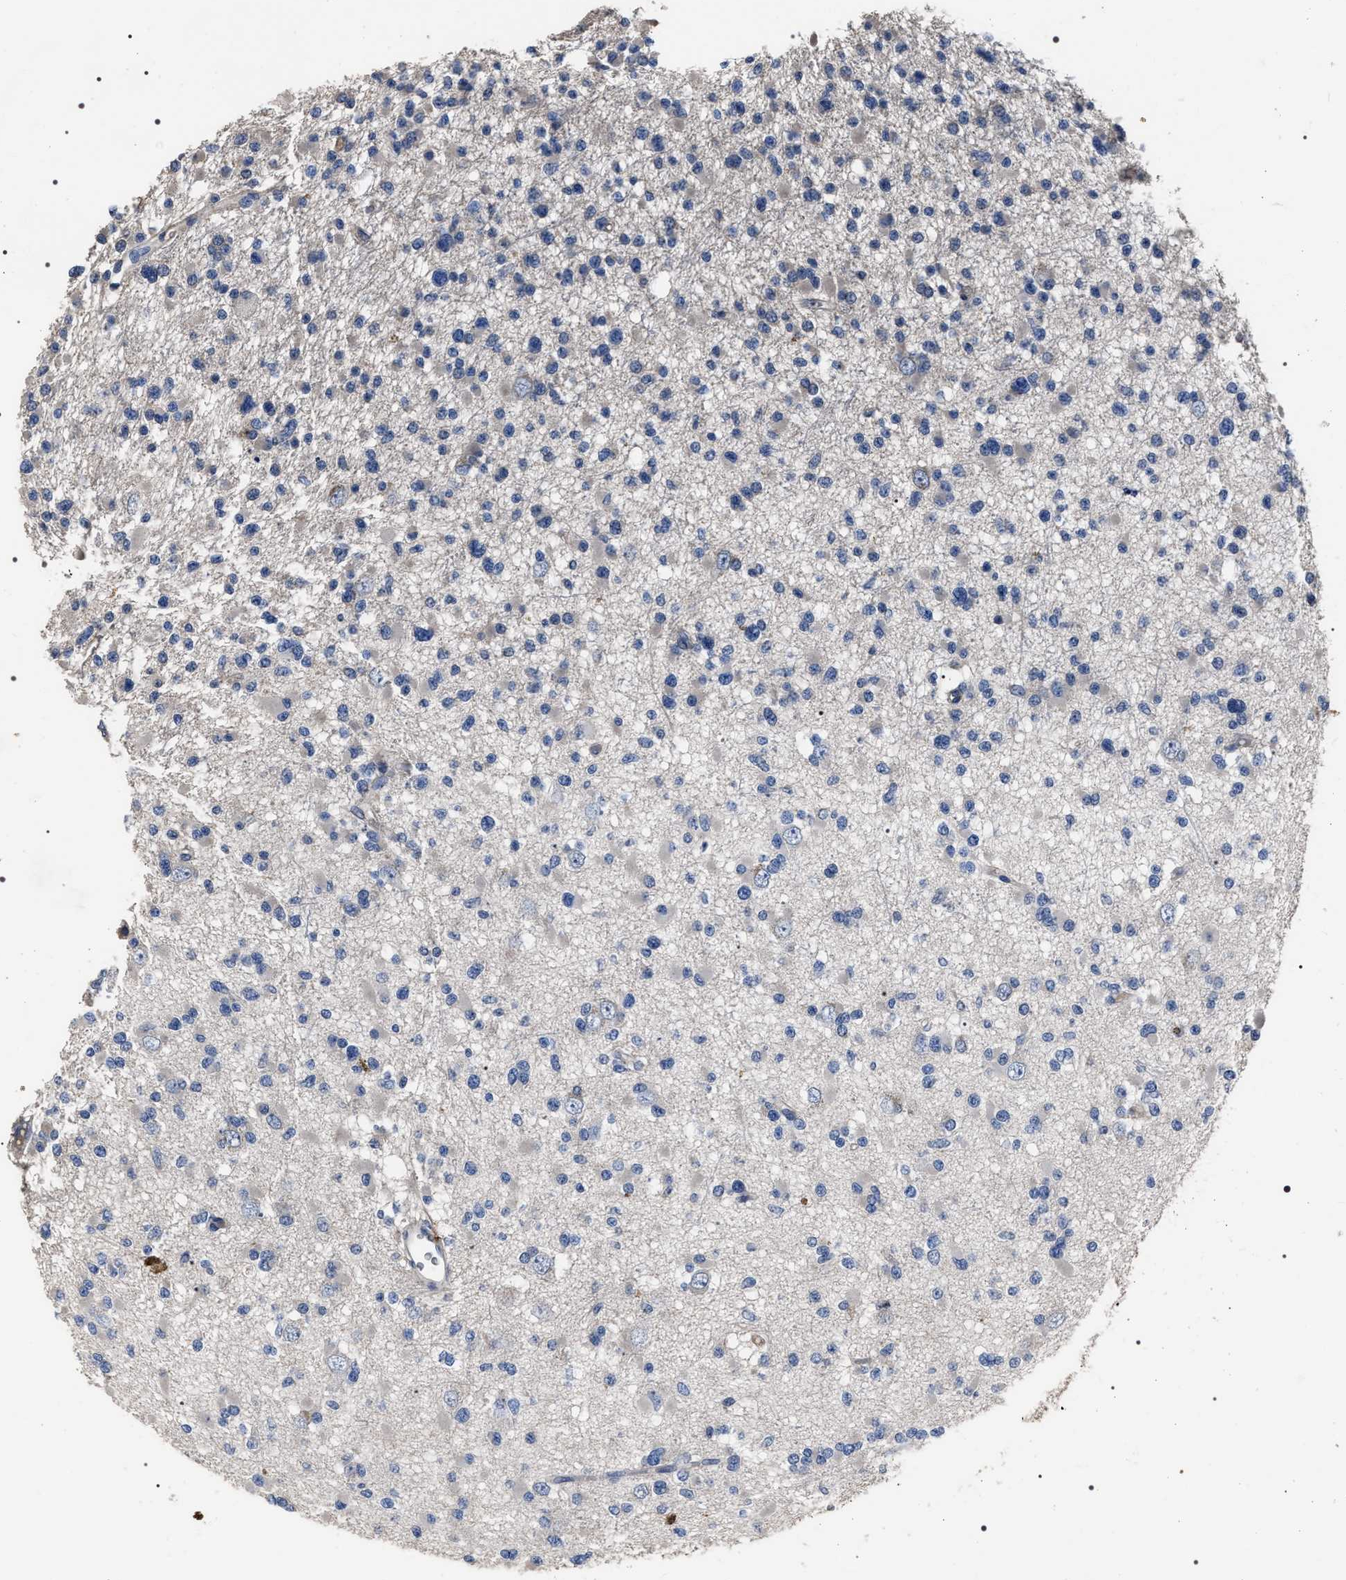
{"staining": {"intensity": "negative", "quantity": "none", "location": "none"}, "tissue": "glioma", "cell_type": "Tumor cells", "image_type": "cancer", "snomed": [{"axis": "morphology", "description": "Glioma, malignant, Low grade"}, {"axis": "topography", "description": "Brain"}], "caption": "Immunohistochemical staining of human glioma exhibits no significant positivity in tumor cells.", "gene": "TRIM54", "patient": {"sex": "female", "age": 22}}